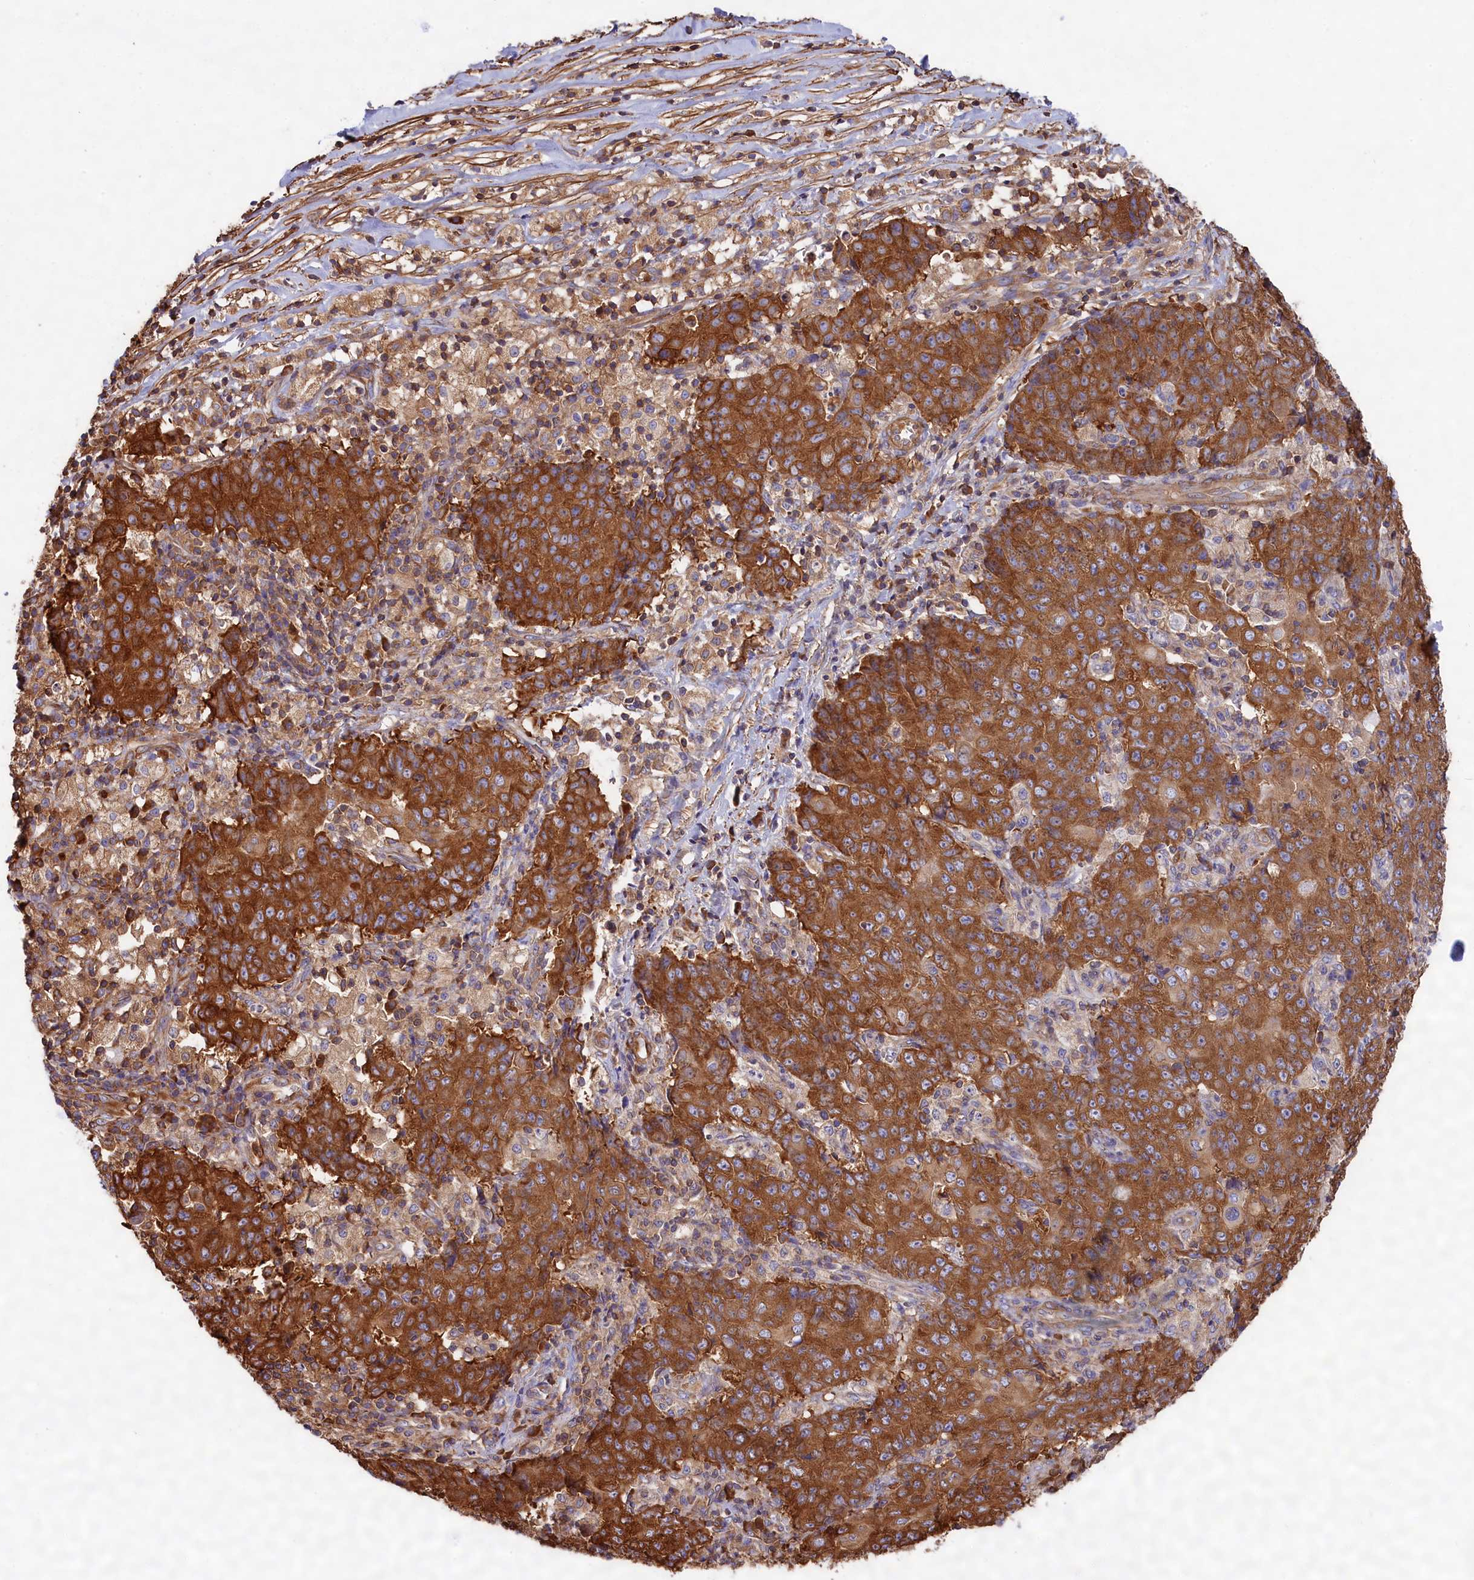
{"staining": {"intensity": "strong", "quantity": ">75%", "location": "cytoplasmic/membranous"}, "tissue": "ovarian cancer", "cell_type": "Tumor cells", "image_type": "cancer", "snomed": [{"axis": "morphology", "description": "Carcinoma, endometroid"}, {"axis": "topography", "description": "Ovary"}], "caption": "Immunohistochemical staining of ovarian endometroid carcinoma shows high levels of strong cytoplasmic/membranous protein staining in approximately >75% of tumor cells.", "gene": "GYS1", "patient": {"sex": "female", "age": 42}}